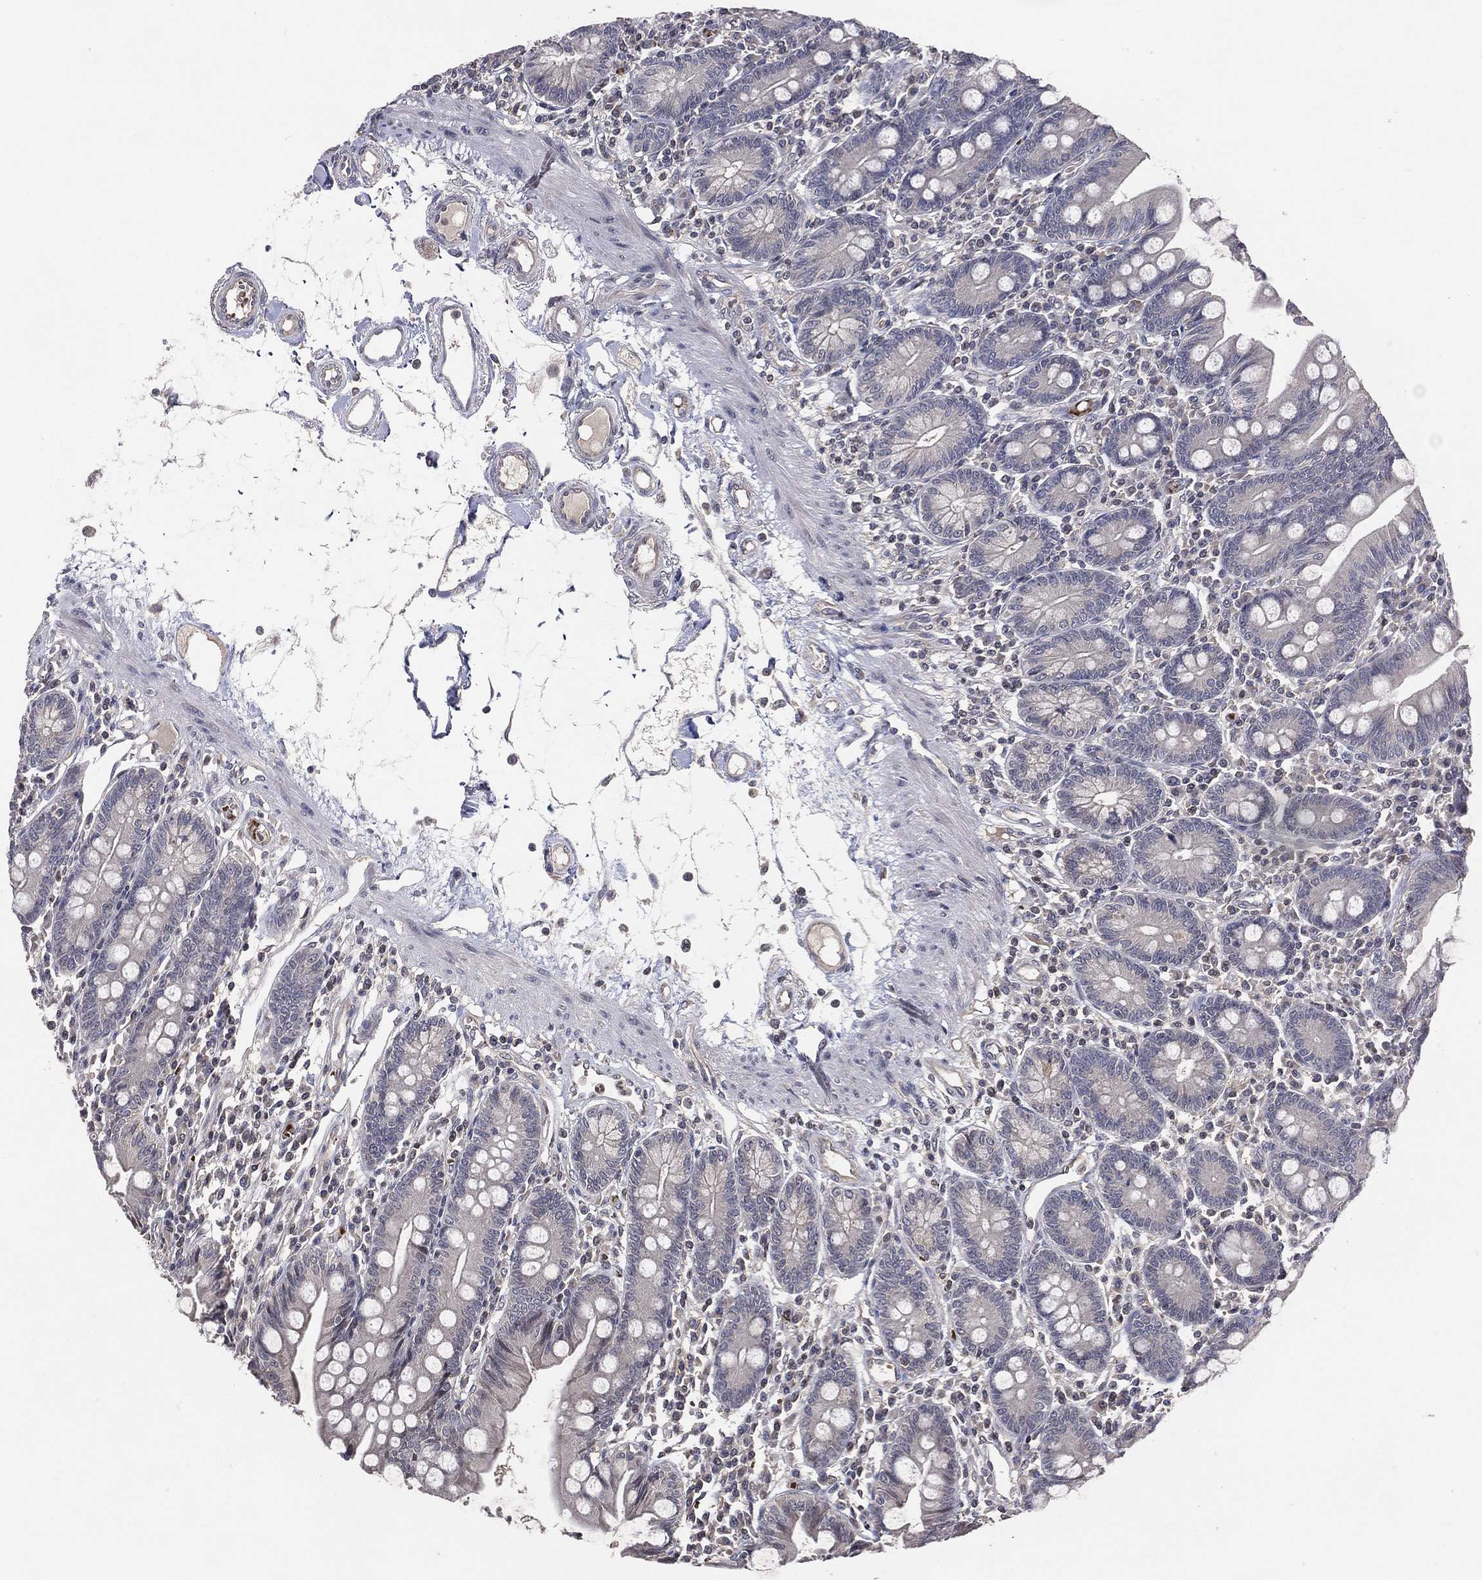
{"staining": {"intensity": "negative", "quantity": "none", "location": "none"}, "tissue": "small intestine", "cell_type": "Glandular cells", "image_type": "normal", "snomed": [{"axis": "morphology", "description": "Normal tissue, NOS"}, {"axis": "topography", "description": "Small intestine"}], "caption": "An immunohistochemistry (IHC) photomicrograph of benign small intestine is shown. There is no staining in glandular cells of small intestine.", "gene": "DNAH7", "patient": {"sex": "male", "age": 88}}